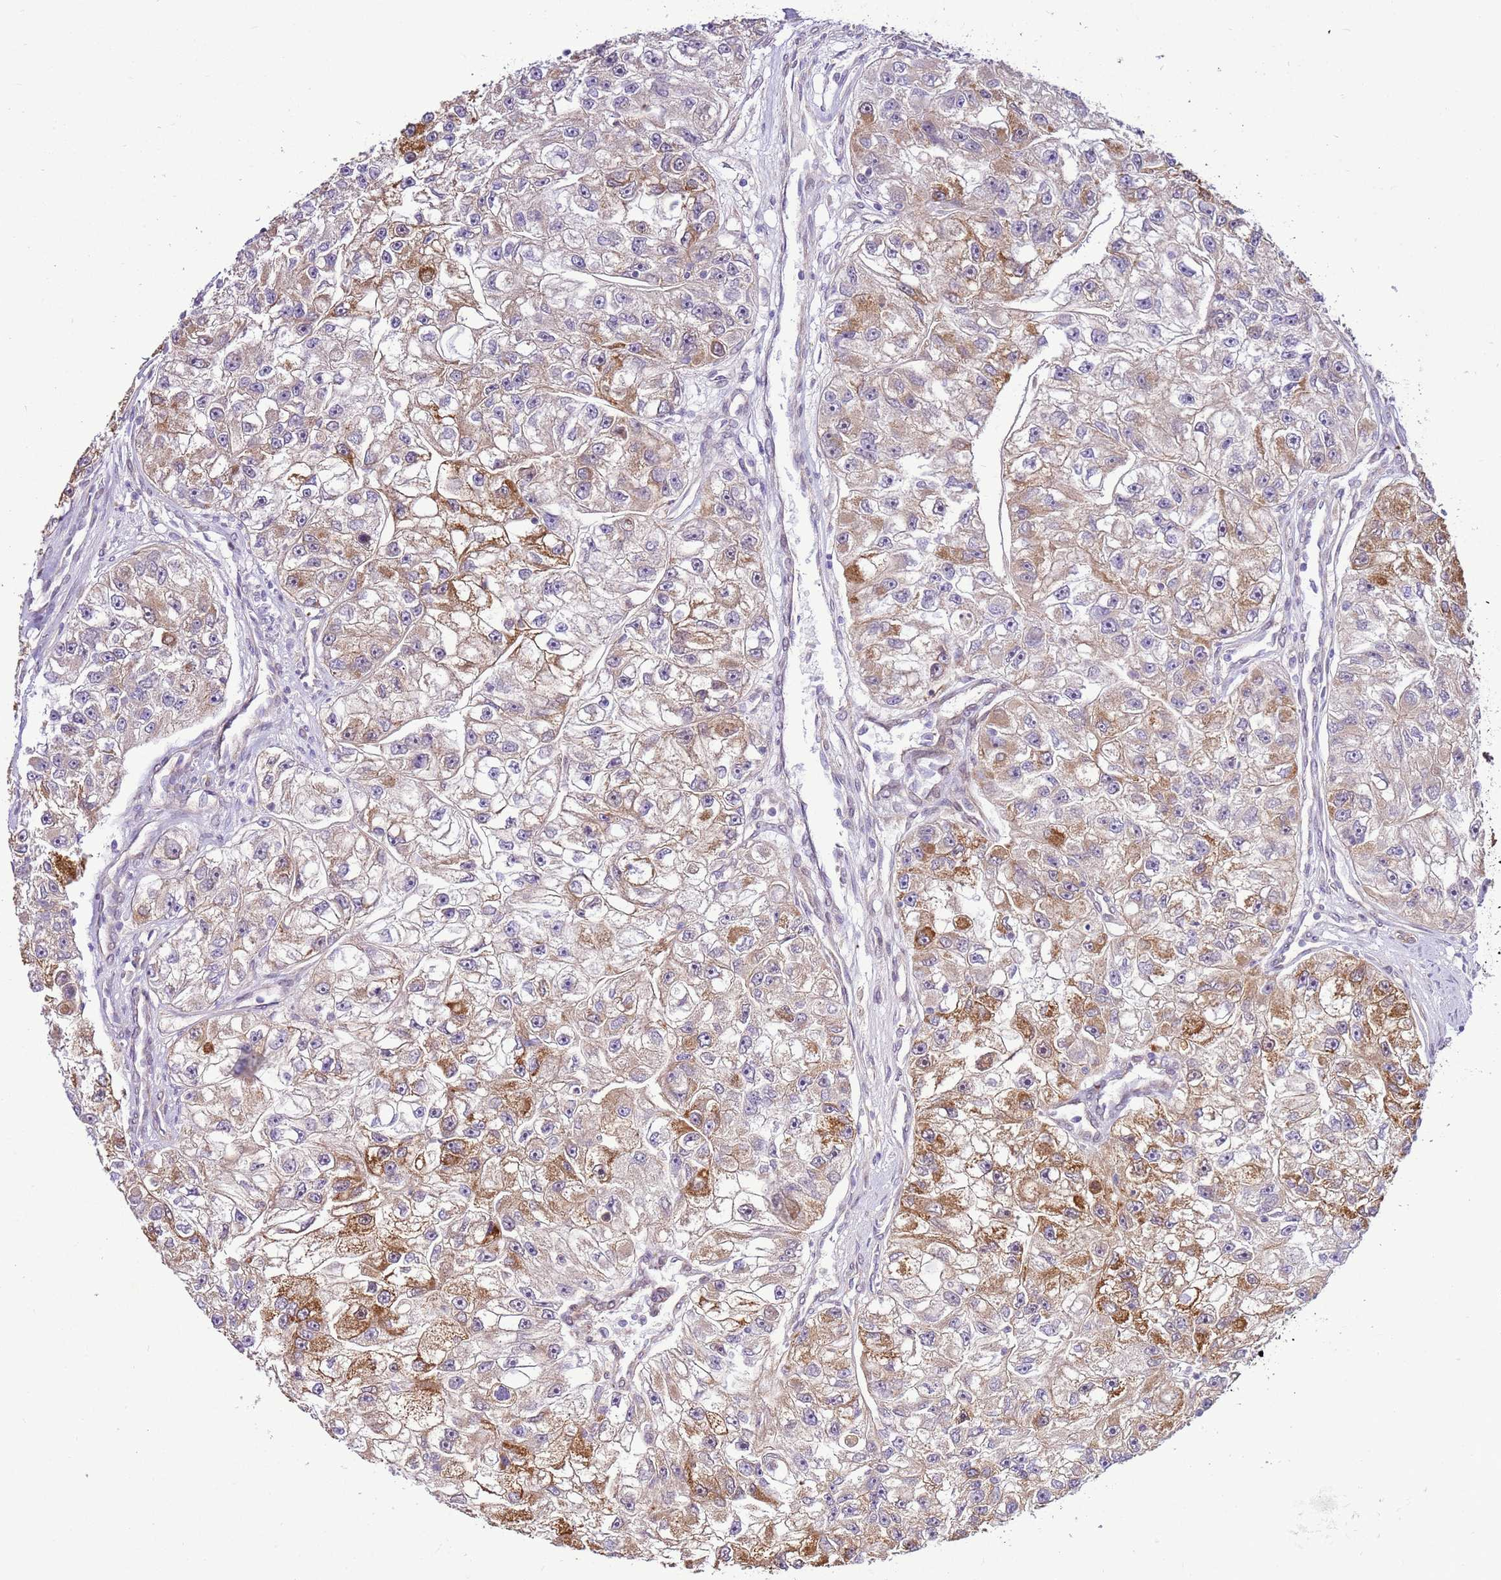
{"staining": {"intensity": "moderate", "quantity": "25%-75%", "location": "cytoplasmic/membranous"}, "tissue": "renal cancer", "cell_type": "Tumor cells", "image_type": "cancer", "snomed": [{"axis": "morphology", "description": "Adenocarcinoma, NOS"}, {"axis": "topography", "description": "Kidney"}], "caption": "Immunohistochemistry of human renal adenocarcinoma demonstrates medium levels of moderate cytoplasmic/membranous positivity in approximately 25%-75% of tumor cells.", "gene": "SCARA3", "patient": {"sex": "male", "age": 63}}